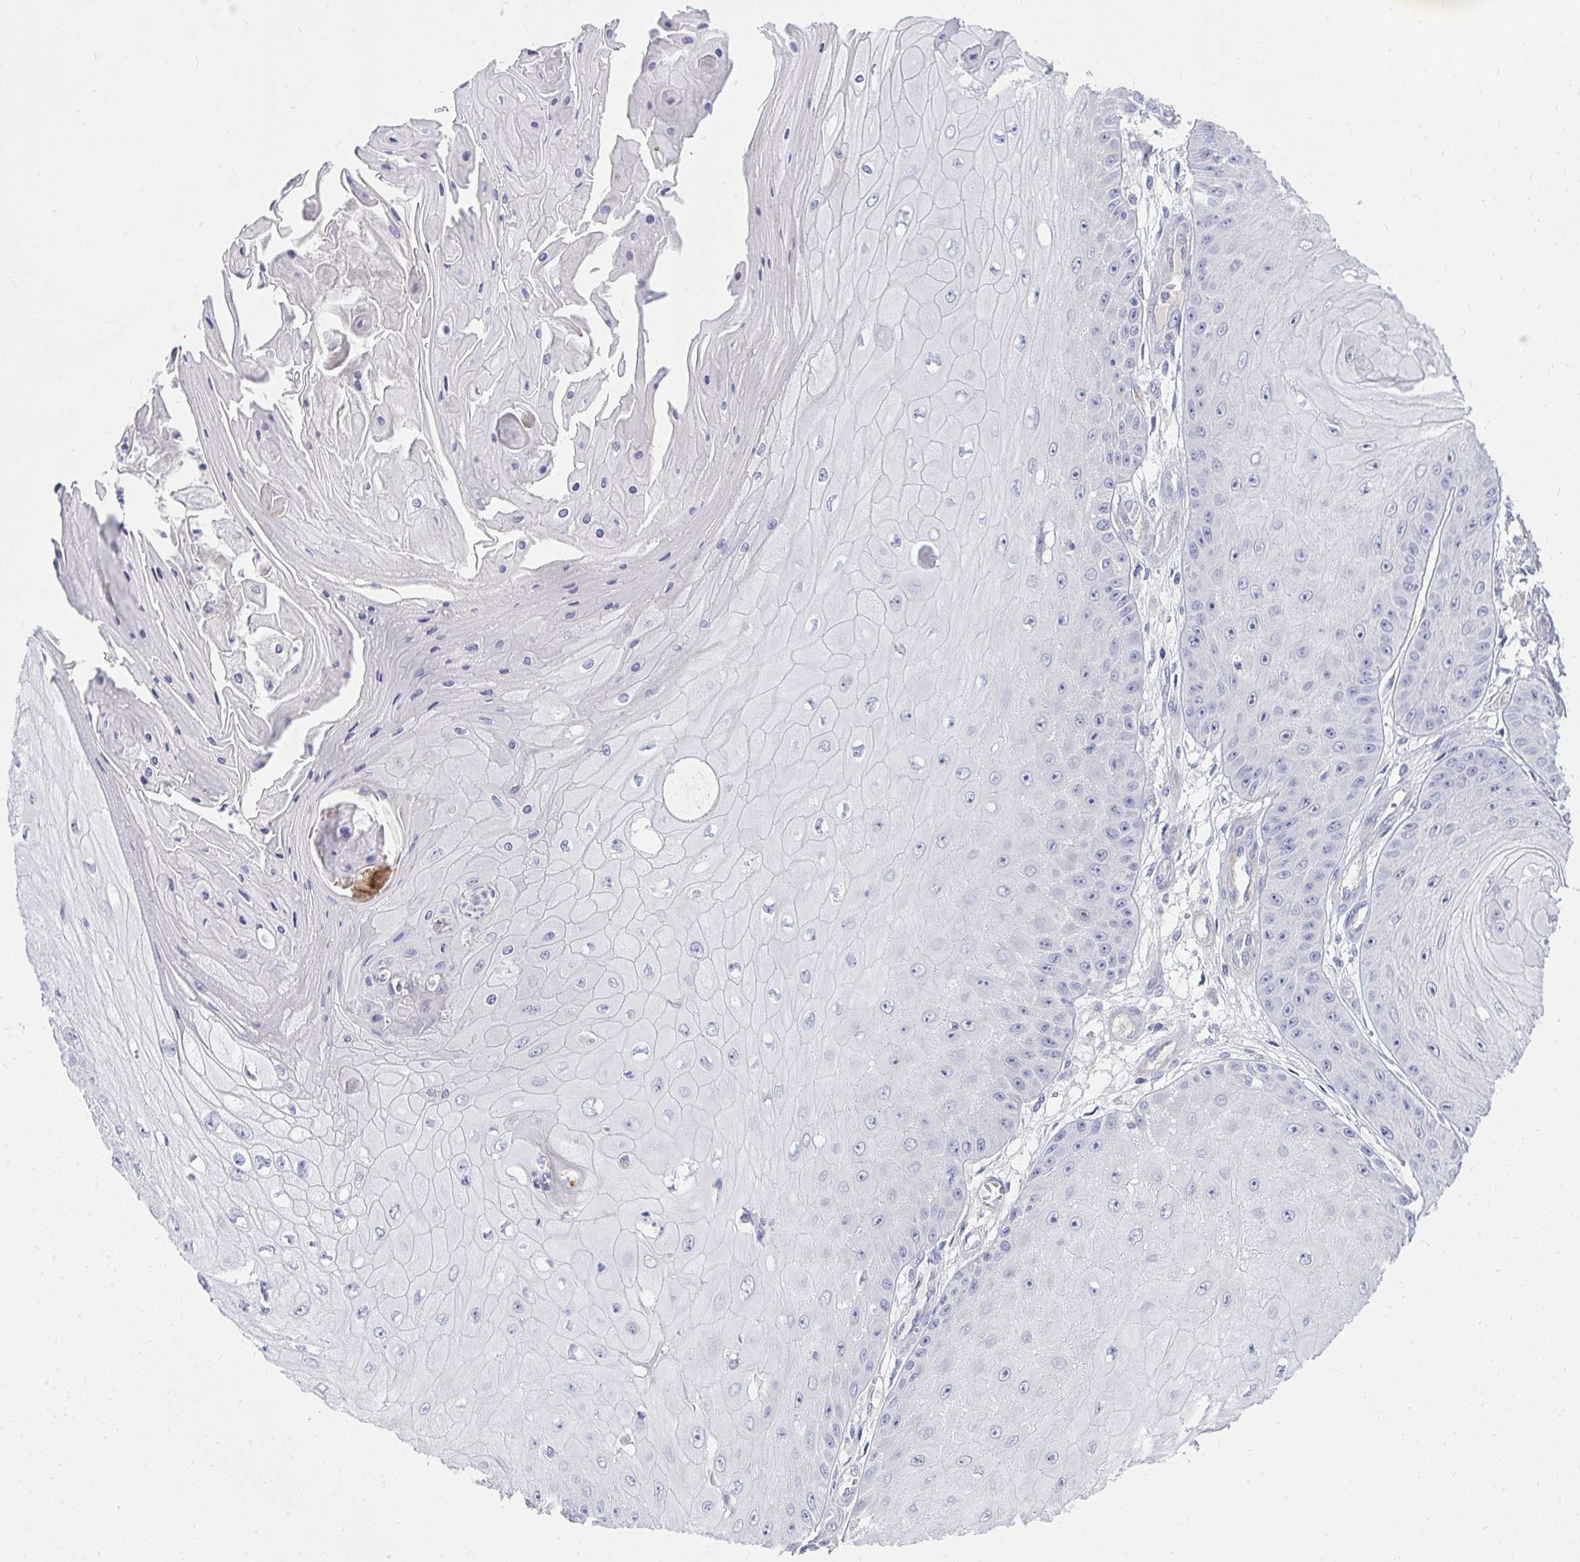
{"staining": {"intensity": "negative", "quantity": "none", "location": "none"}, "tissue": "skin cancer", "cell_type": "Tumor cells", "image_type": "cancer", "snomed": [{"axis": "morphology", "description": "Squamous cell carcinoma, NOS"}, {"axis": "topography", "description": "Skin"}], "caption": "Tumor cells show no significant positivity in skin cancer (squamous cell carcinoma).", "gene": "LRRC36", "patient": {"sex": "male", "age": 70}}